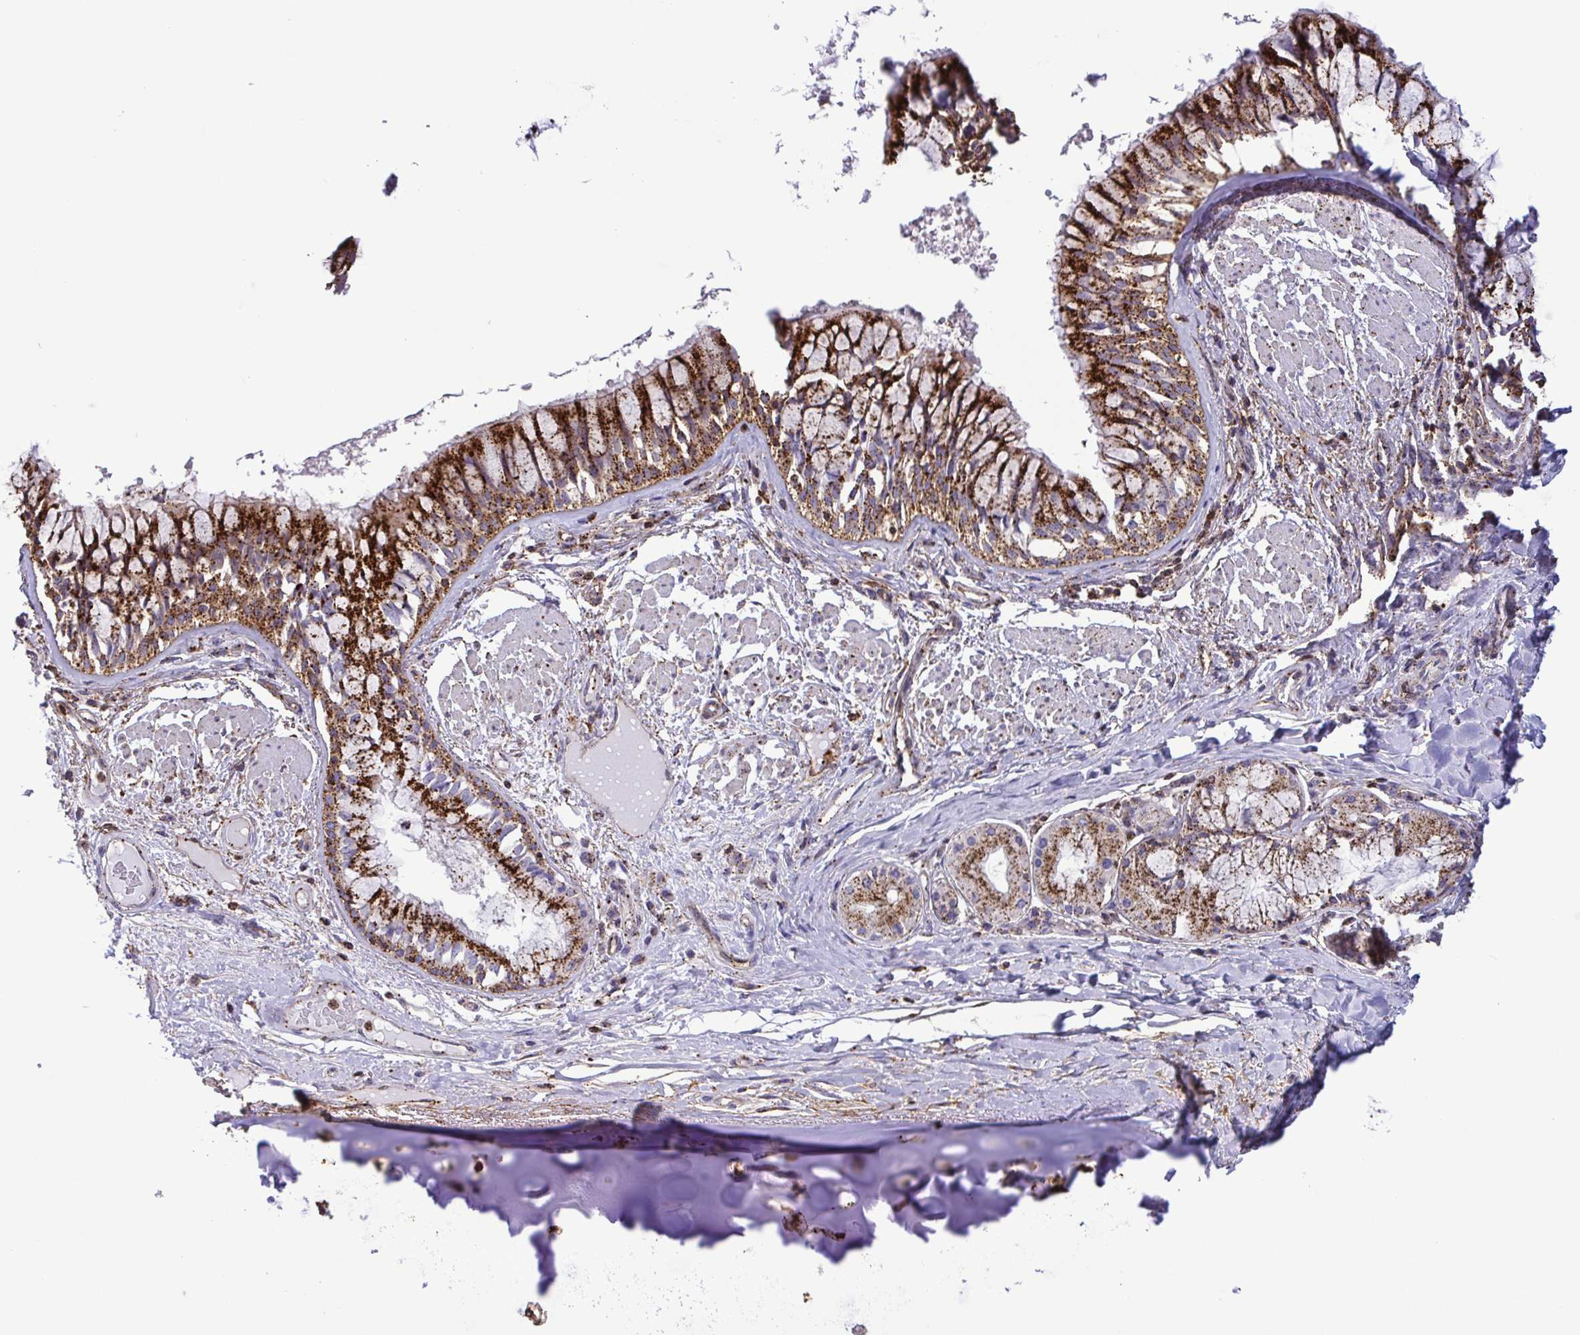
{"staining": {"intensity": "strong", "quantity": "<25%", "location": "cytoplasmic/membranous,nuclear"}, "tissue": "soft tissue", "cell_type": "Chondrocytes", "image_type": "normal", "snomed": [{"axis": "morphology", "description": "Normal tissue, NOS"}, {"axis": "topography", "description": "Cartilage tissue"}, {"axis": "topography", "description": "Bronchus"}], "caption": "Immunohistochemical staining of normal human soft tissue reveals medium levels of strong cytoplasmic/membranous,nuclear staining in approximately <25% of chondrocytes.", "gene": "CHMP1B", "patient": {"sex": "male", "age": 64}}